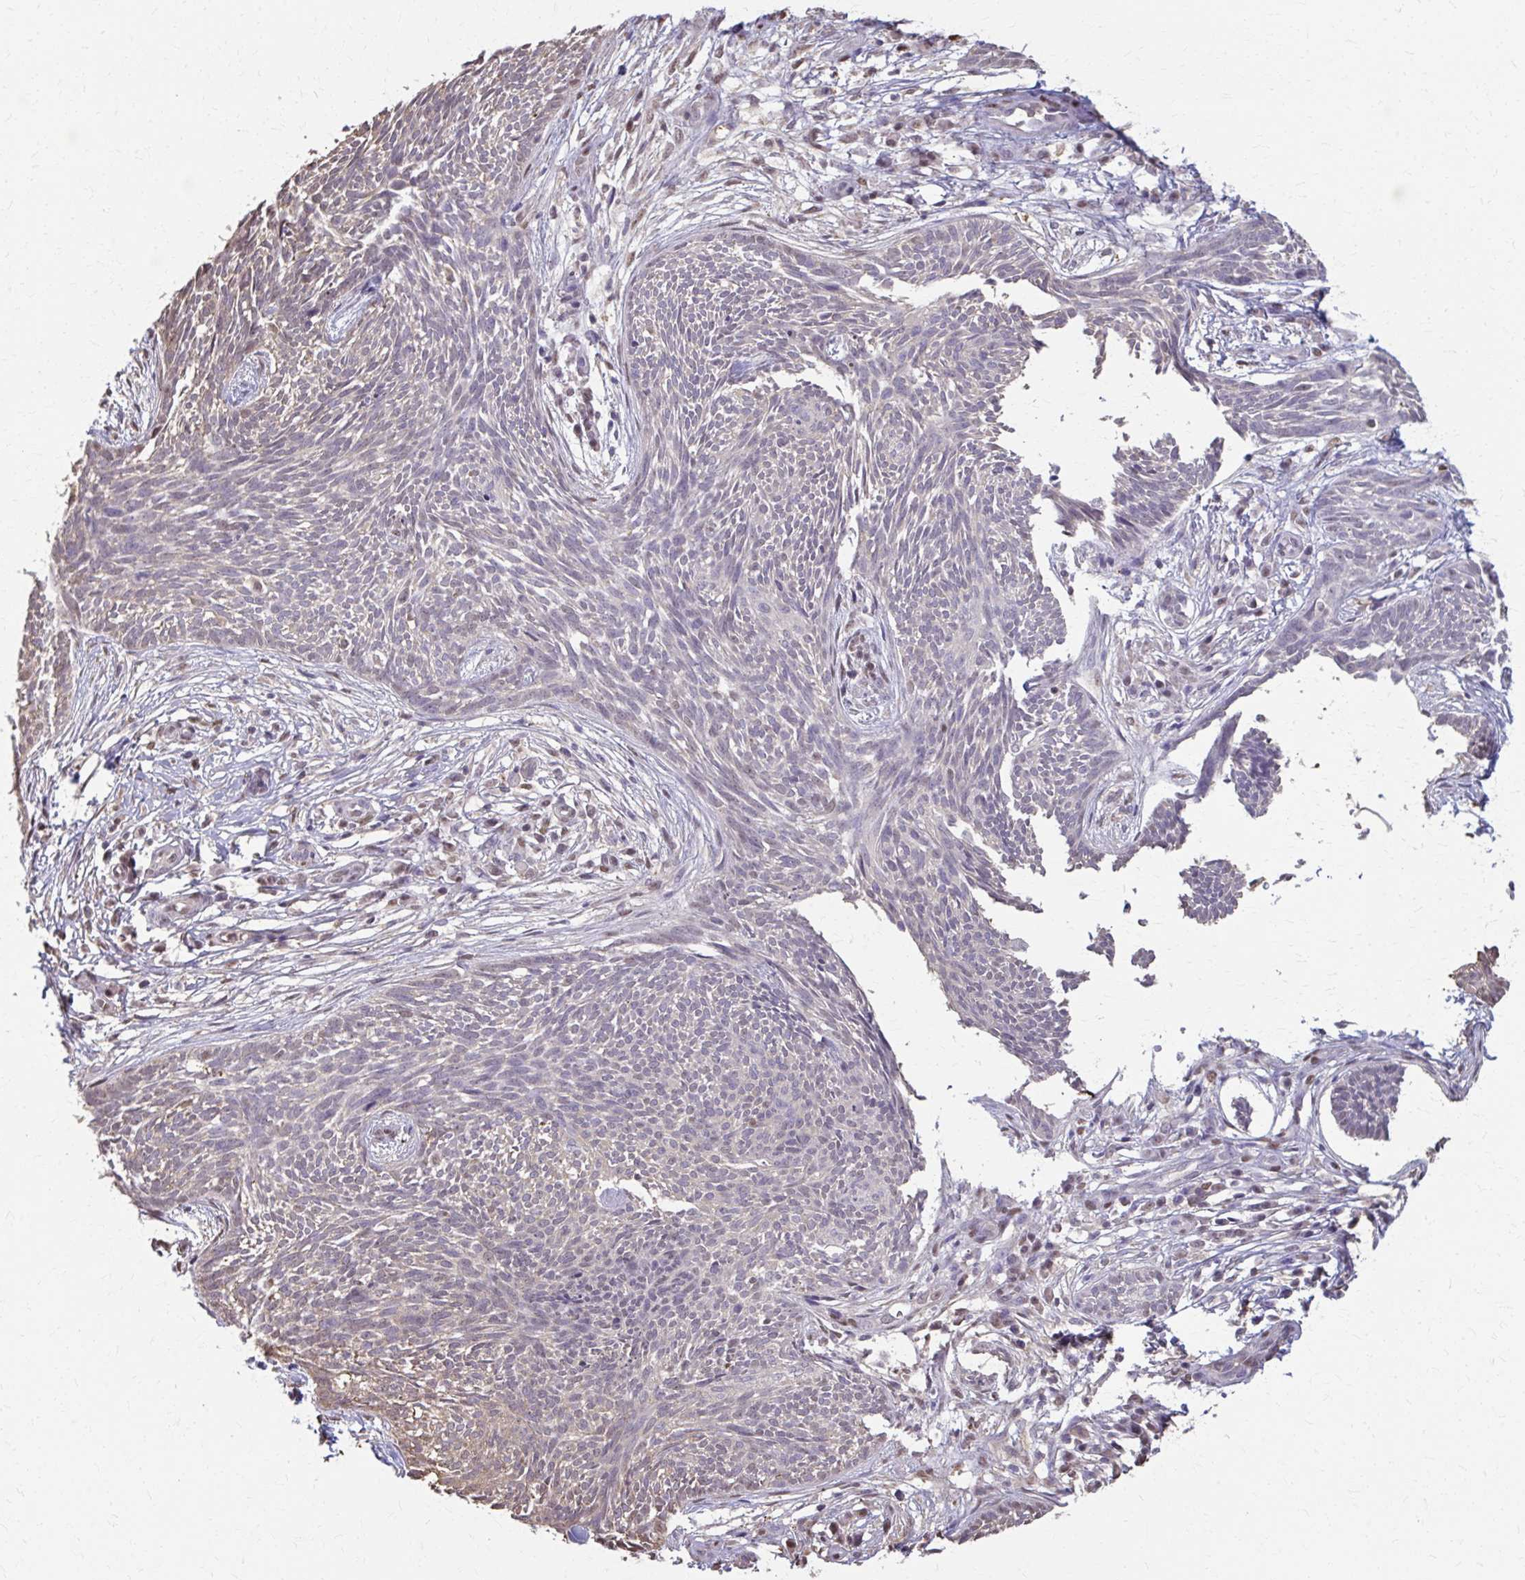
{"staining": {"intensity": "negative", "quantity": "none", "location": "none"}, "tissue": "skin cancer", "cell_type": "Tumor cells", "image_type": "cancer", "snomed": [{"axis": "morphology", "description": "Basal cell carcinoma"}, {"axis": "topography", "description": "Skin"}, {"axis": "topography", "description": "Skin, foot"}], "caption": "Tumor cells are negative for protein expression in human skin basal cell carcinoma.", "gene": "ING4", "patient": {"sex": "female", "age": 86}}